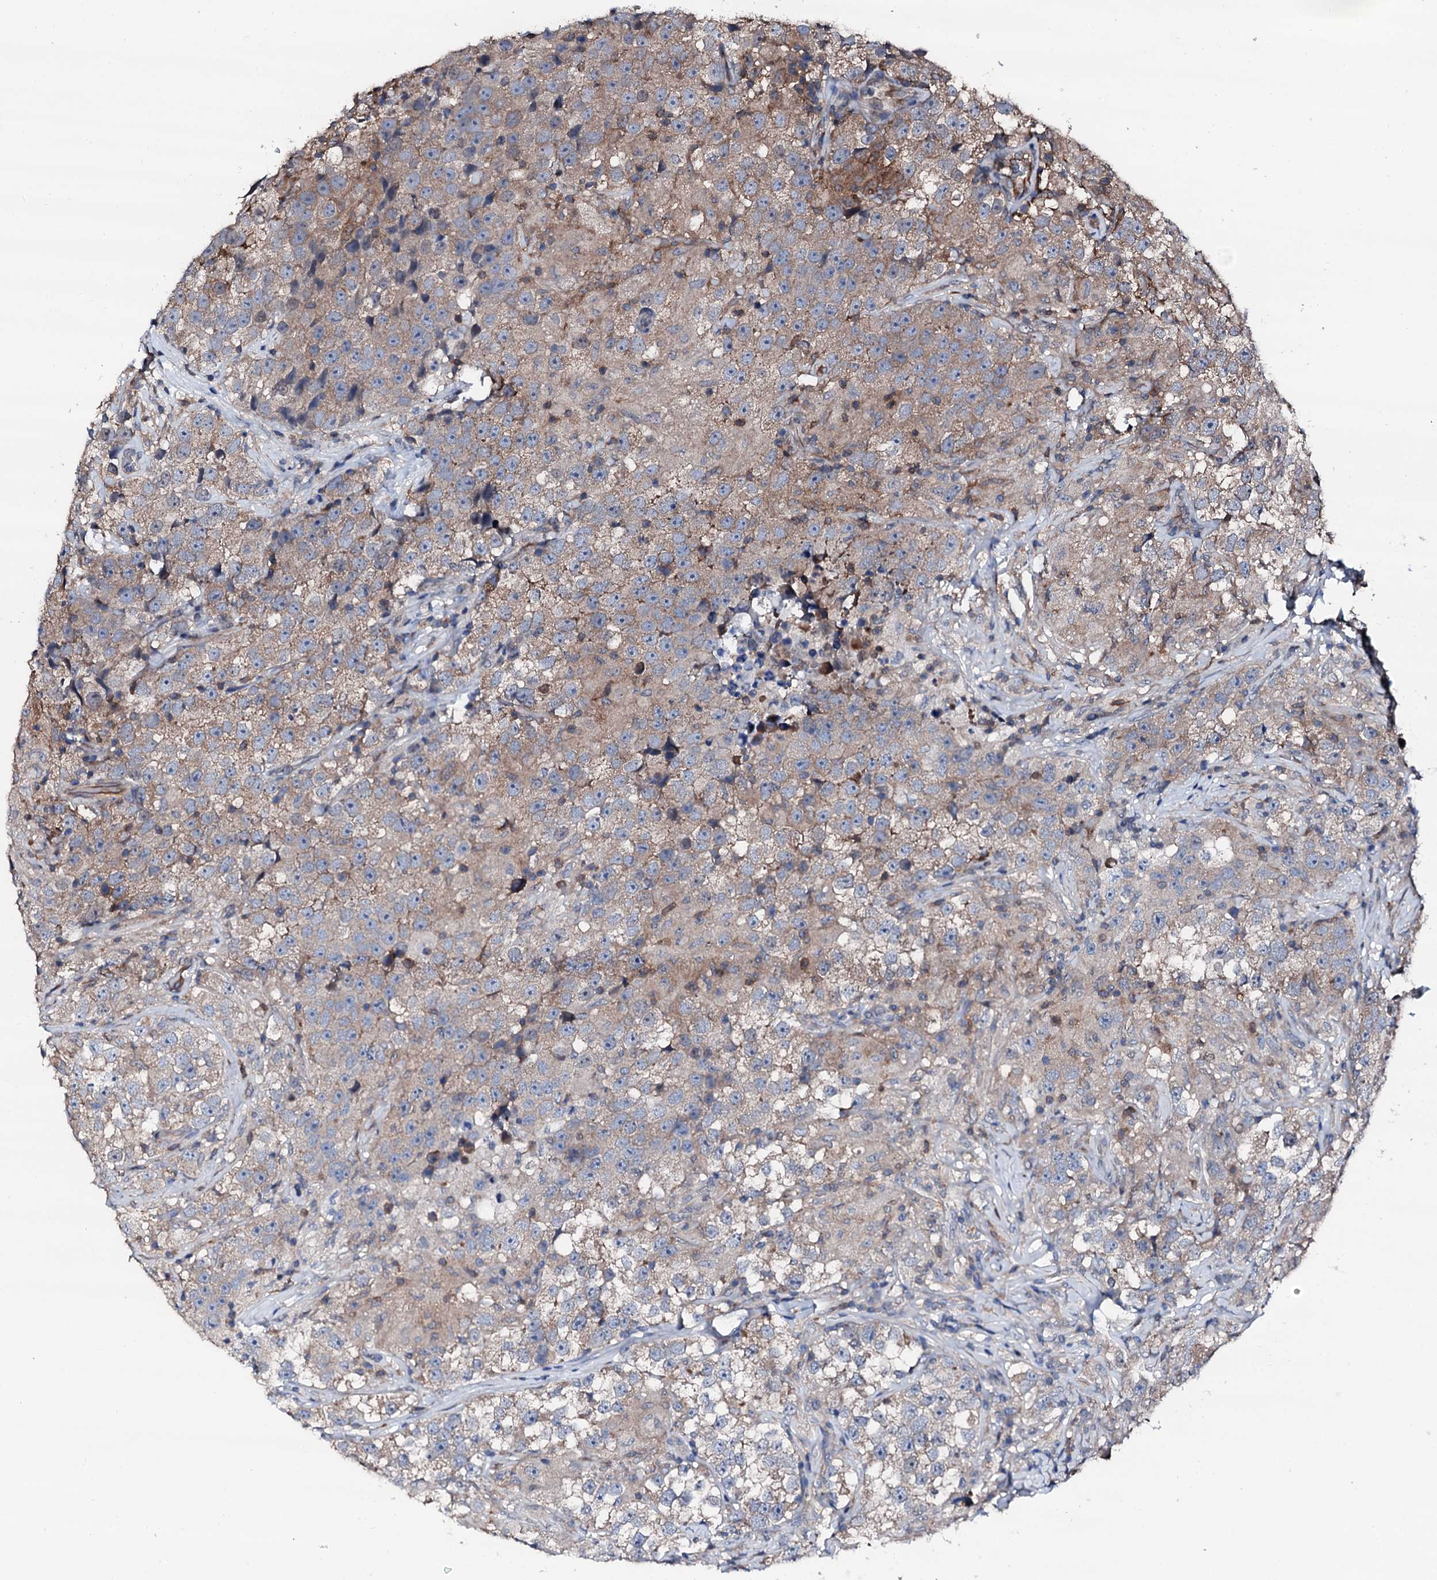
{"staining": {"intensity": "weak", "quantity": "25%-75%", "location": "cytoplasmic/membranous"}, "tissue": "testis cancer", "cell_type": "Tumor cells", "image_type": "cancer", "snomed": [{"axis": "morphology", "description": "Seminoma, NOS"}, {"axis": "topography", "description": "Testis"}], "caption": "A histopathology image showing weak cytoplasmic/membranous positivity in about 25%-75% of tumor cells in testis cancer (seminoma), as visualized by brown immunohistochemical staining.", "gene": "TRAFD1", "patient": {"sex": "male", "age": 46}}